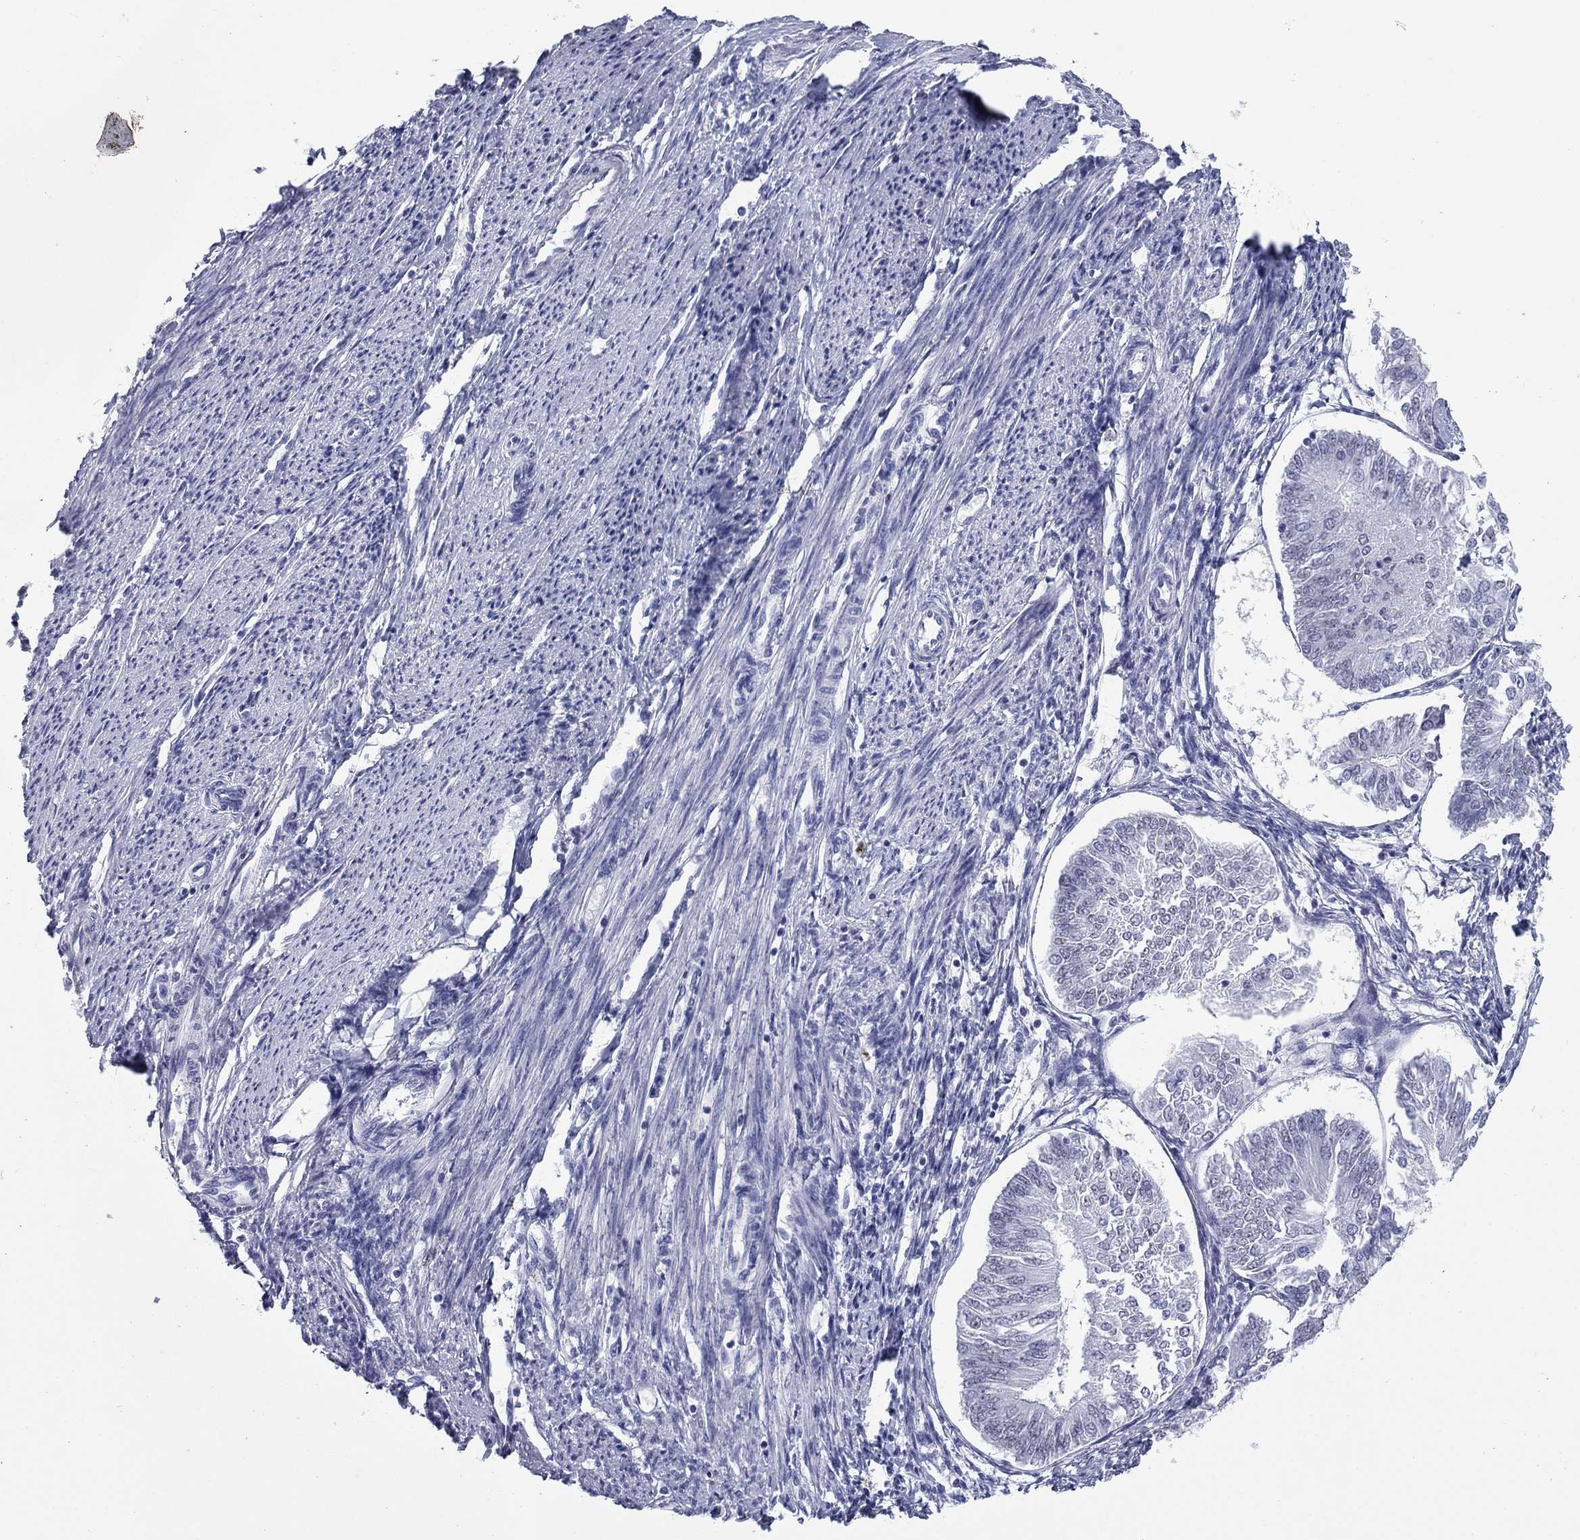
{"staining": {"intensity": "negative", "quantity": "none", "location": "none"}, "tissue": "endometrial cancer", "cell_type": "Tumor cells", "image_type": "cancer", "snomed": [{"axis": "morphology", "description": "Adenocarcinoma, NOS"}, {"axis": "topography", "description": "Endometrium"}], "caption": "There is no significant staining in tumor cells of endometrial cancer.", "gene": "KRT75", "patient": {"sex": "female", "age": 58}}